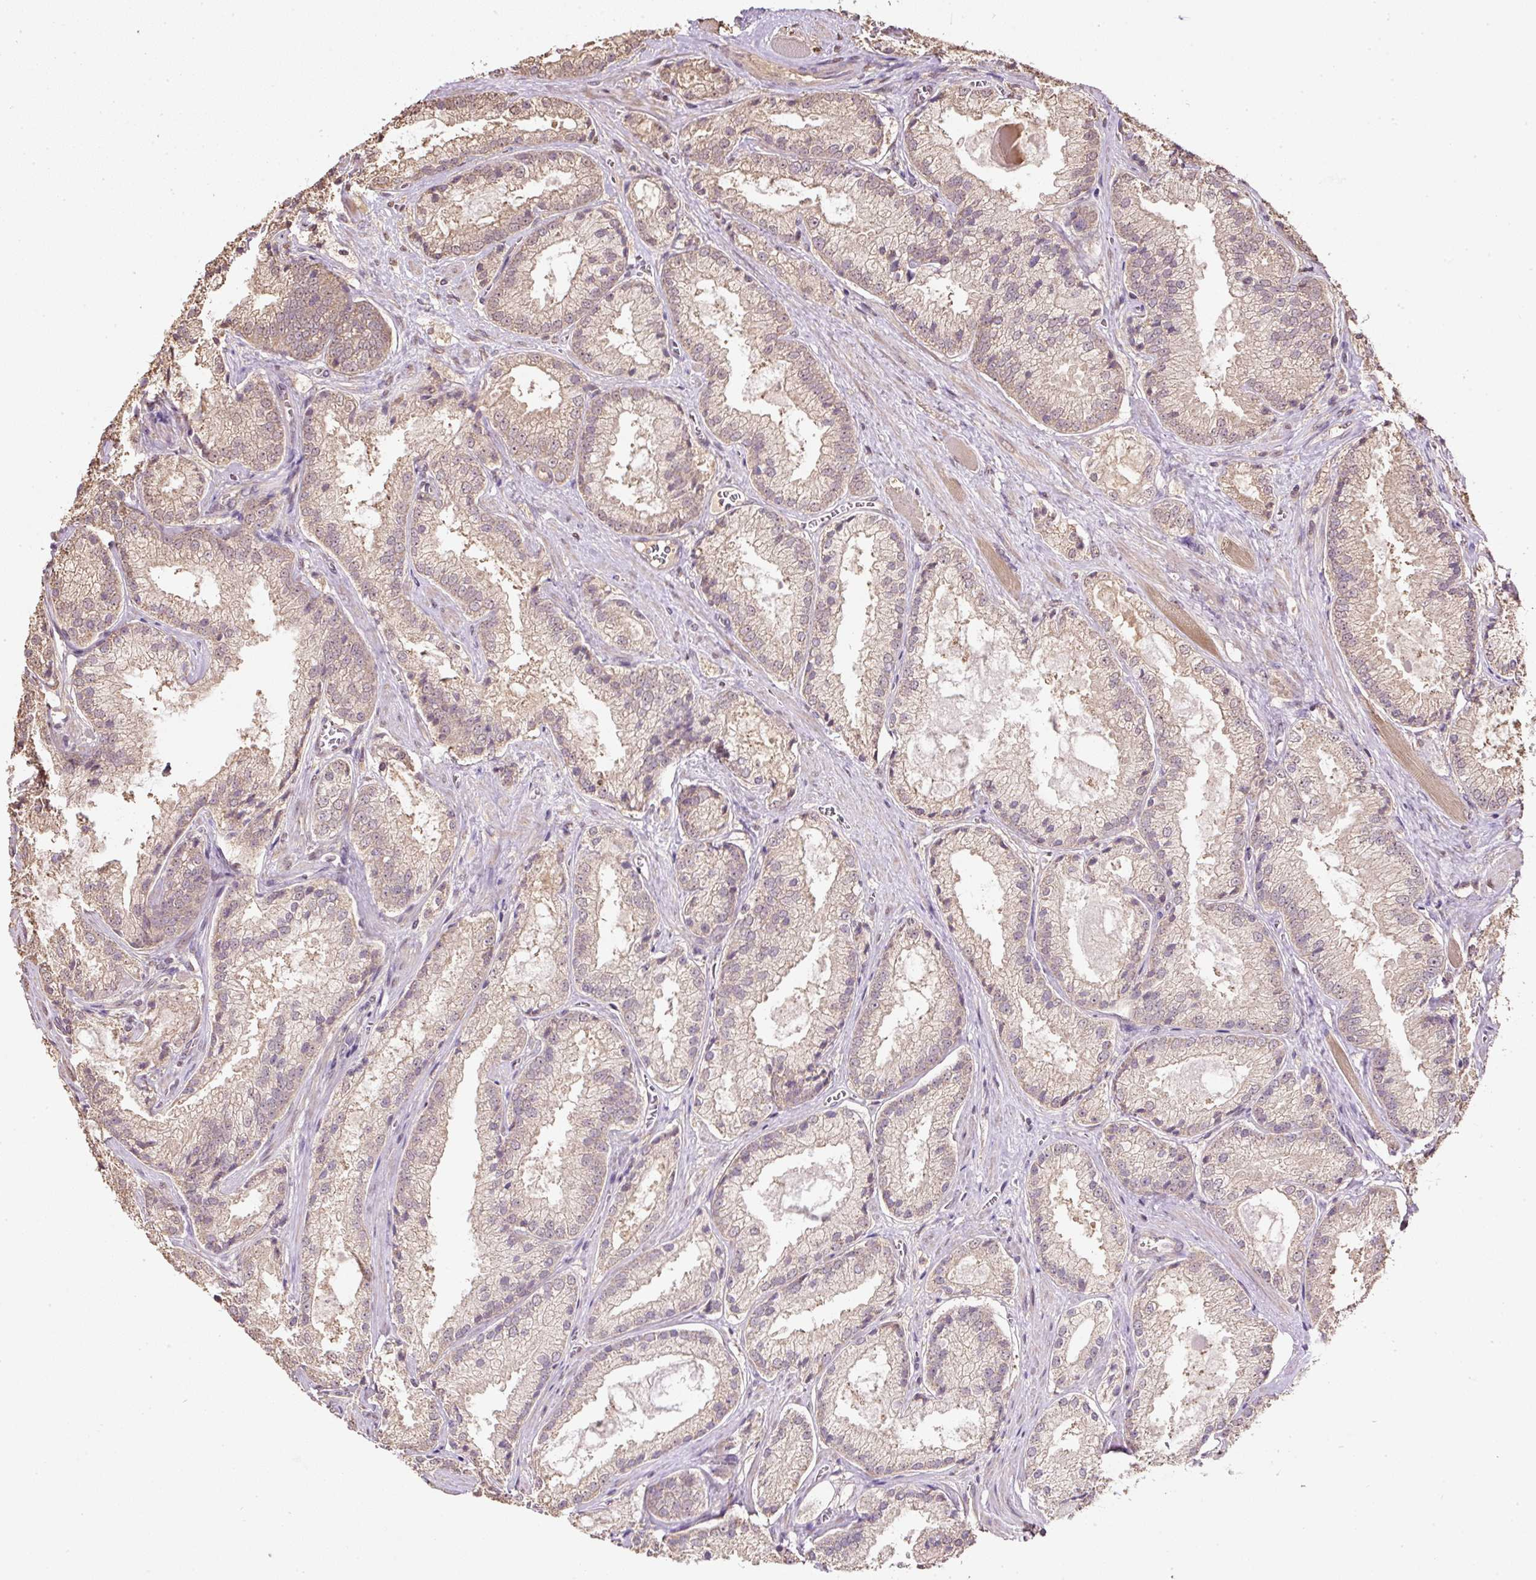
{"staining": {"intensity": "weak", "quantity": ">75%", "location": "cytoplasmic/membranous,nuclear"}, "tissue": "prostate cancer", "cell_type": "Tumor cells", "image_type": "cancer", "snomed": [{"axis": "morphology", "description": "Adenocarcinoma, High grade"}, {"axis": "topography", "description": "Prostate"}], "caption": "Immunohistochemical staining of prostate cancer displays low levels of weak cytoplasmic/membranous and nuclear staining in approximately >75% of tumor cells. (DAB (3,3'-diaminobenzidine) IHC with brightfield microscopy, high magnification).", "gene": "TMEM170B", "patient": {"sex": "male", "age": 68}}